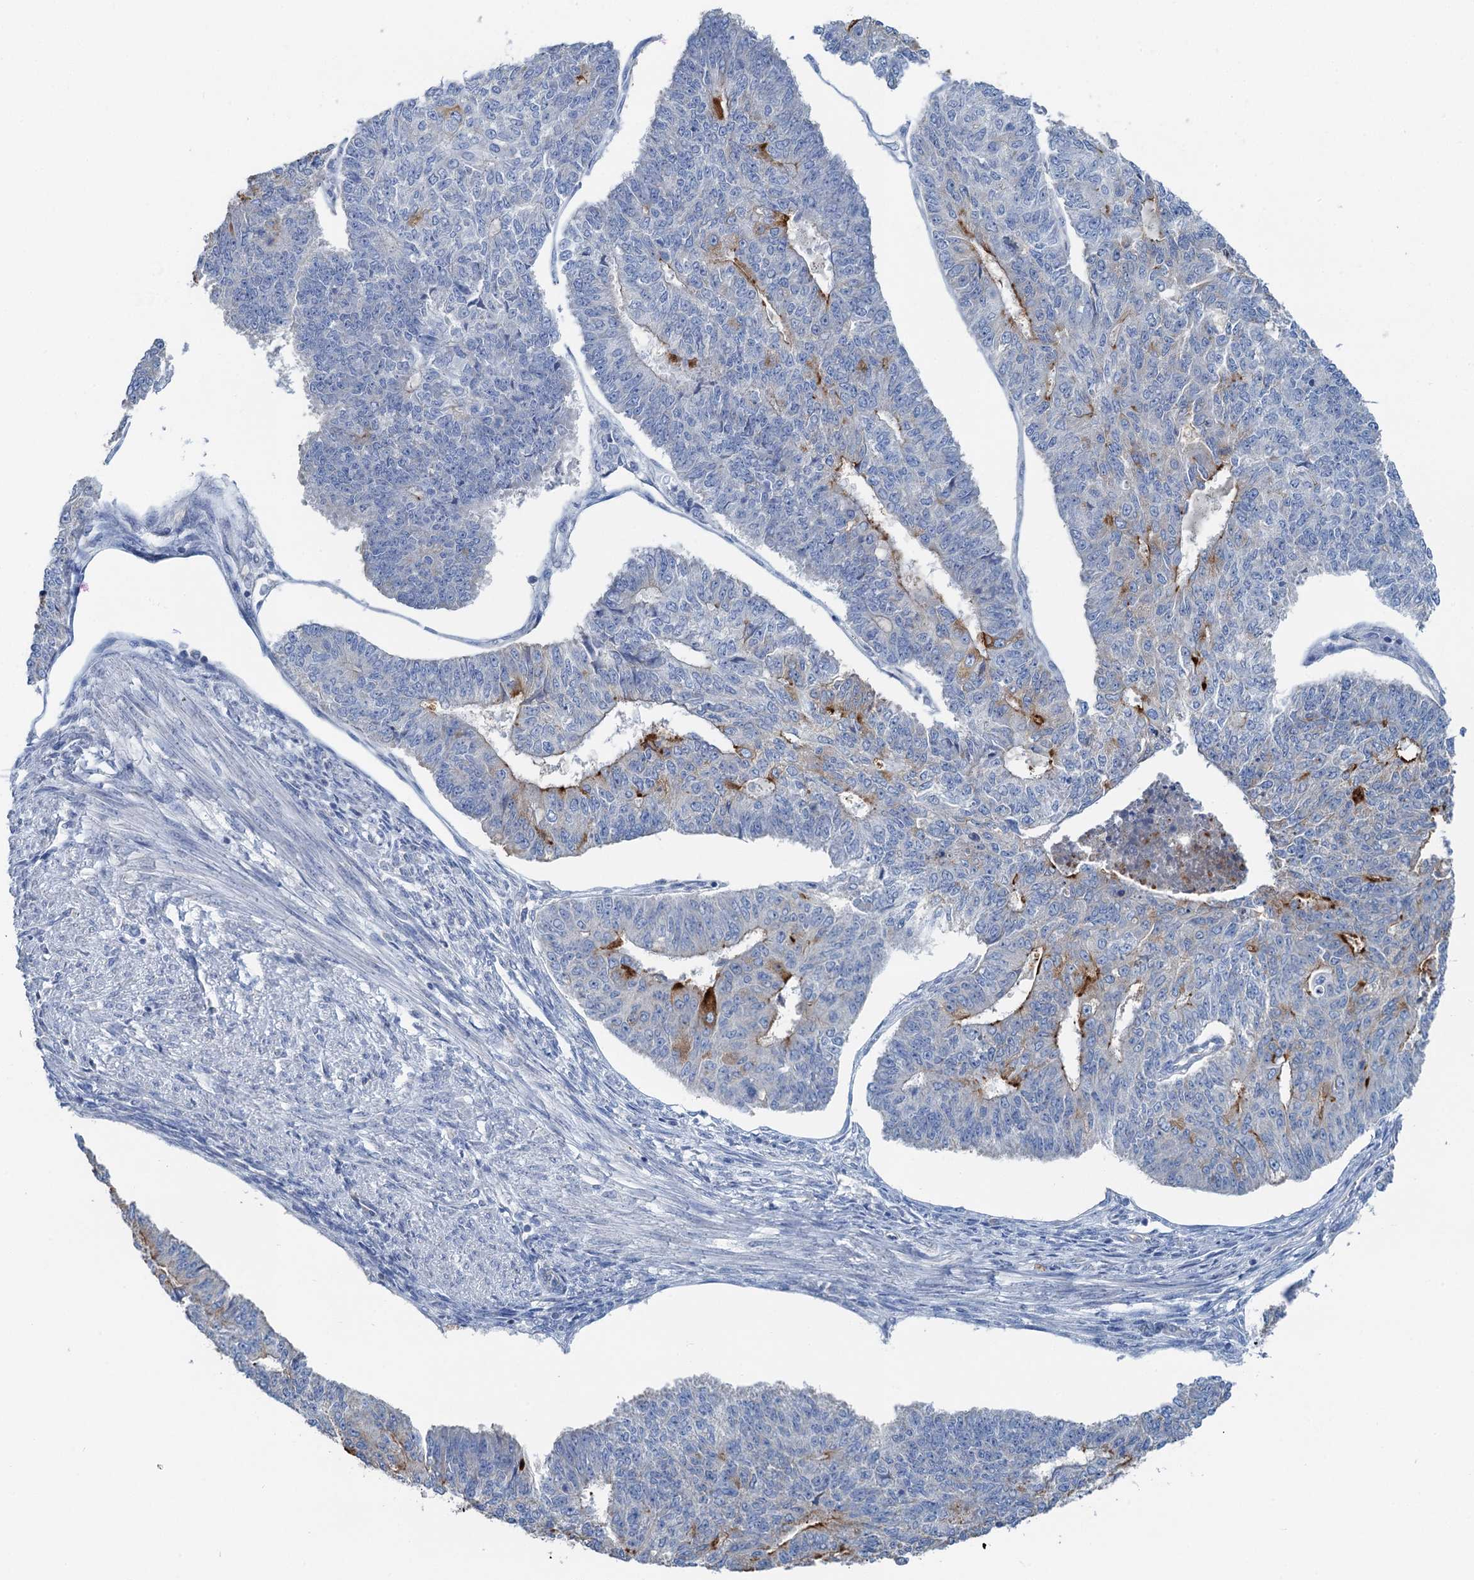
{"staining": {"intensity": "strong", "quantity": "<25%", "location": "cytoplasmic/membranous"}, "tissue": "endometrial cancer", "cell_type": "Tumor cells", "image_type": "cancer", "snomed": [{"axis": "morphology", "description": "Adenocarcinoma, NOS"}, {"axis": "topography", "description": "Endometrium"}], "caption": "There is medium levels of strong cytoplasmic/membranous expression in tumor cells of endometrial cancer (adenocarcinoma), as demonstrated by immunohistochemical staining (brown color).", "gene": "PLLP", "patient": {"sex": "female", "age": 32}}